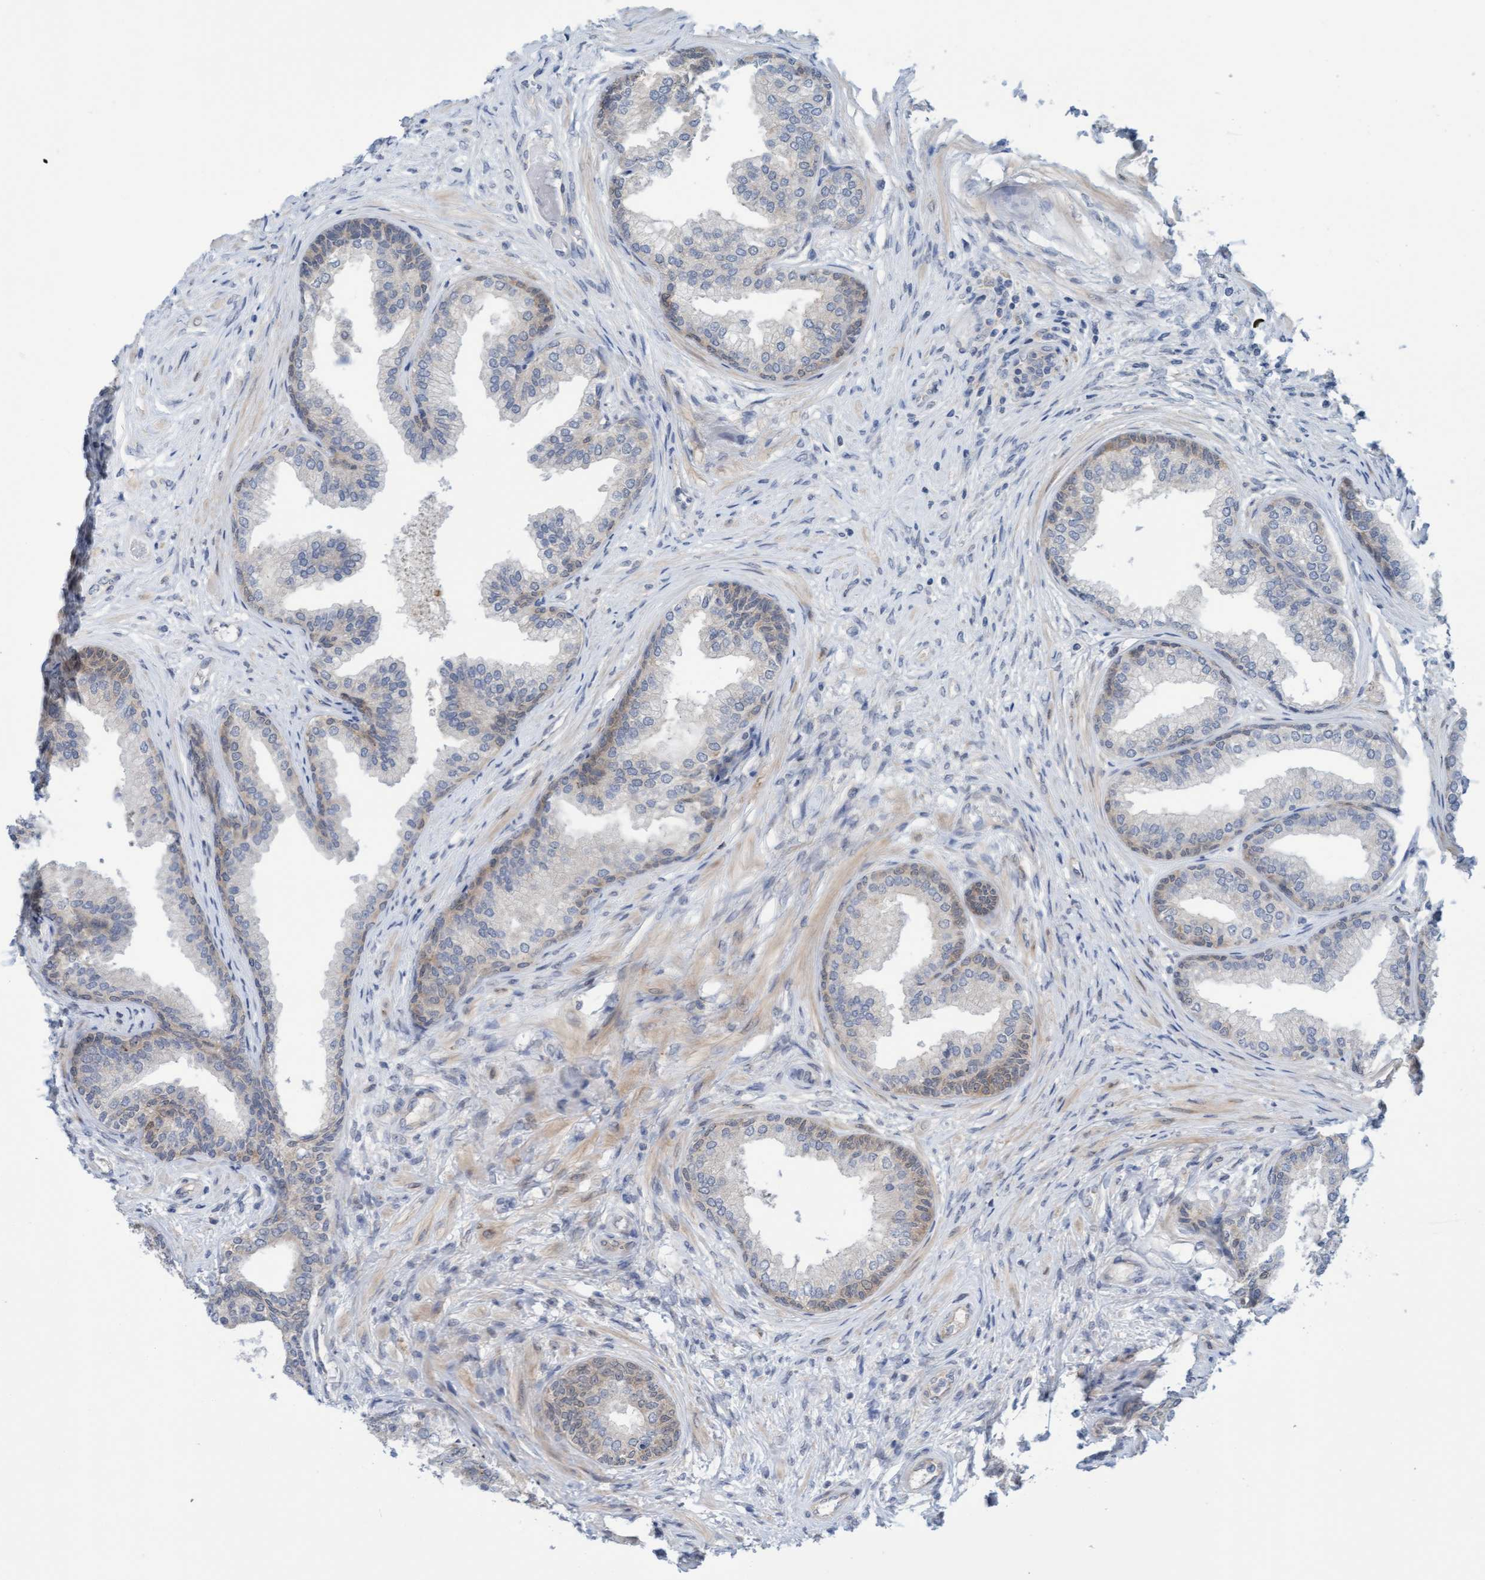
{"staining": {"intensity": "weak", "quantity": "25%-75%", "location": "cytoplasmic/membranous"}, "tissue": "prostate", "cell_type": "Glandular cells", "image_type": "normal", "snomed": [{"axis": "morphology", "description": "Normal tissue, NOS"}, {"axis": "topography", "description": "Prostate"}], "caption": "The immunohistochemical stain labels weak cytoplasmic/membranous expression in glandular cells of normal prostate. Ihc stains the protein of interest in brown and the nuclei are stained blue.", "gene": "AMZ2", "patient": {"sex": "male", "age": 76}}